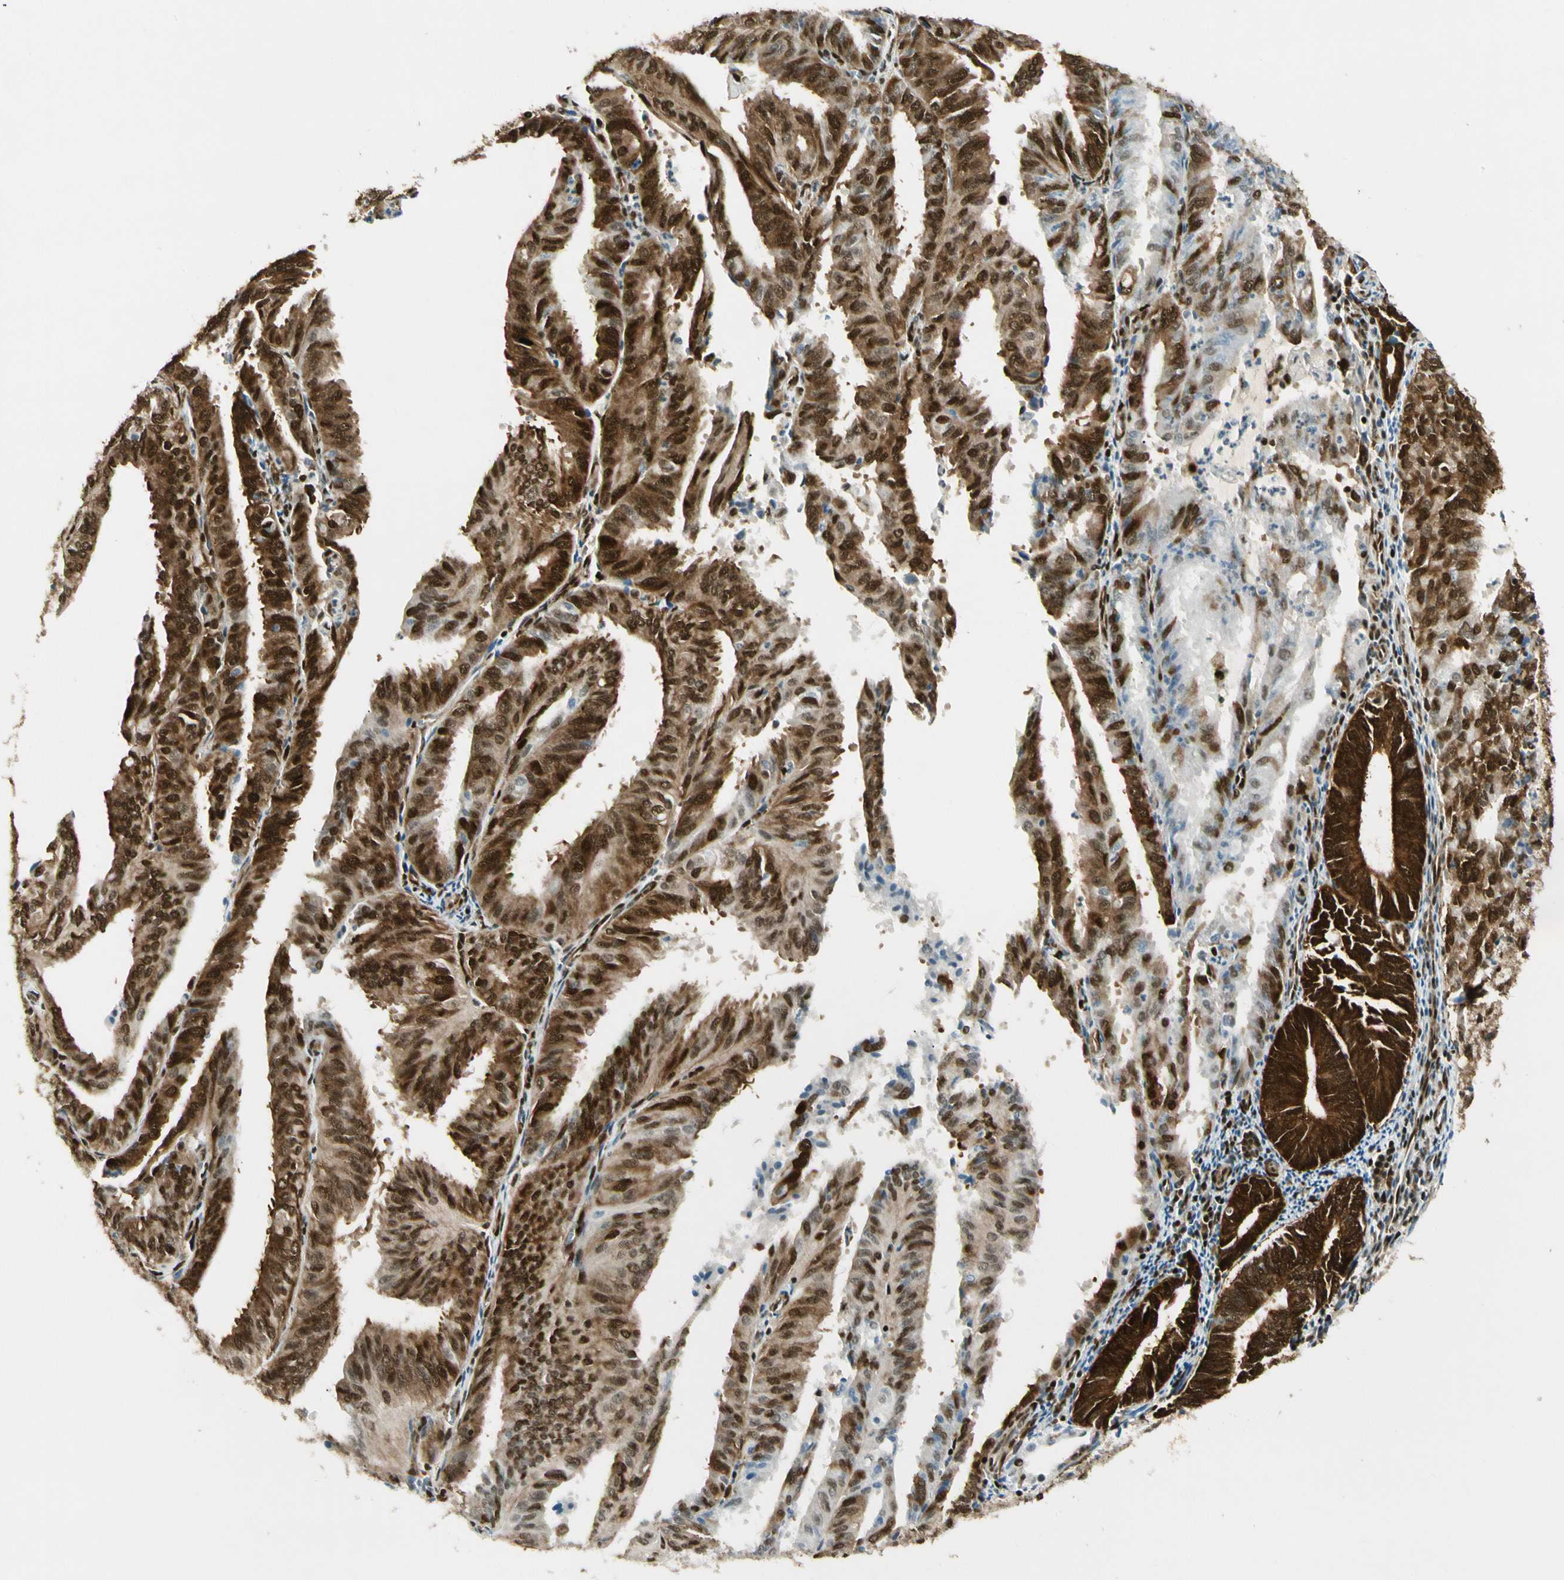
{"staining": {"intensity": "strong", "quantity": ">75%", "location": "cytoplasmic/membranous,nuclear"}, "tissue": "endometrial cancer", "cell_type": "Tumor cells", "image_type": "cancer", "snomed": [{"axis": "morphology", "description": "Adenocarcinoma, NOS"}, {"axis": "topography", "description": "Uterus"}], "caption": "Adenocarcinoma (endometrial) stained for a protein (brown) reveals strong cytoplasmic/membranous and nuclear positive positivity in about >75% of tumor cells.", "gene": "FUS", "patient": {"sex": "female", "age": 60}}